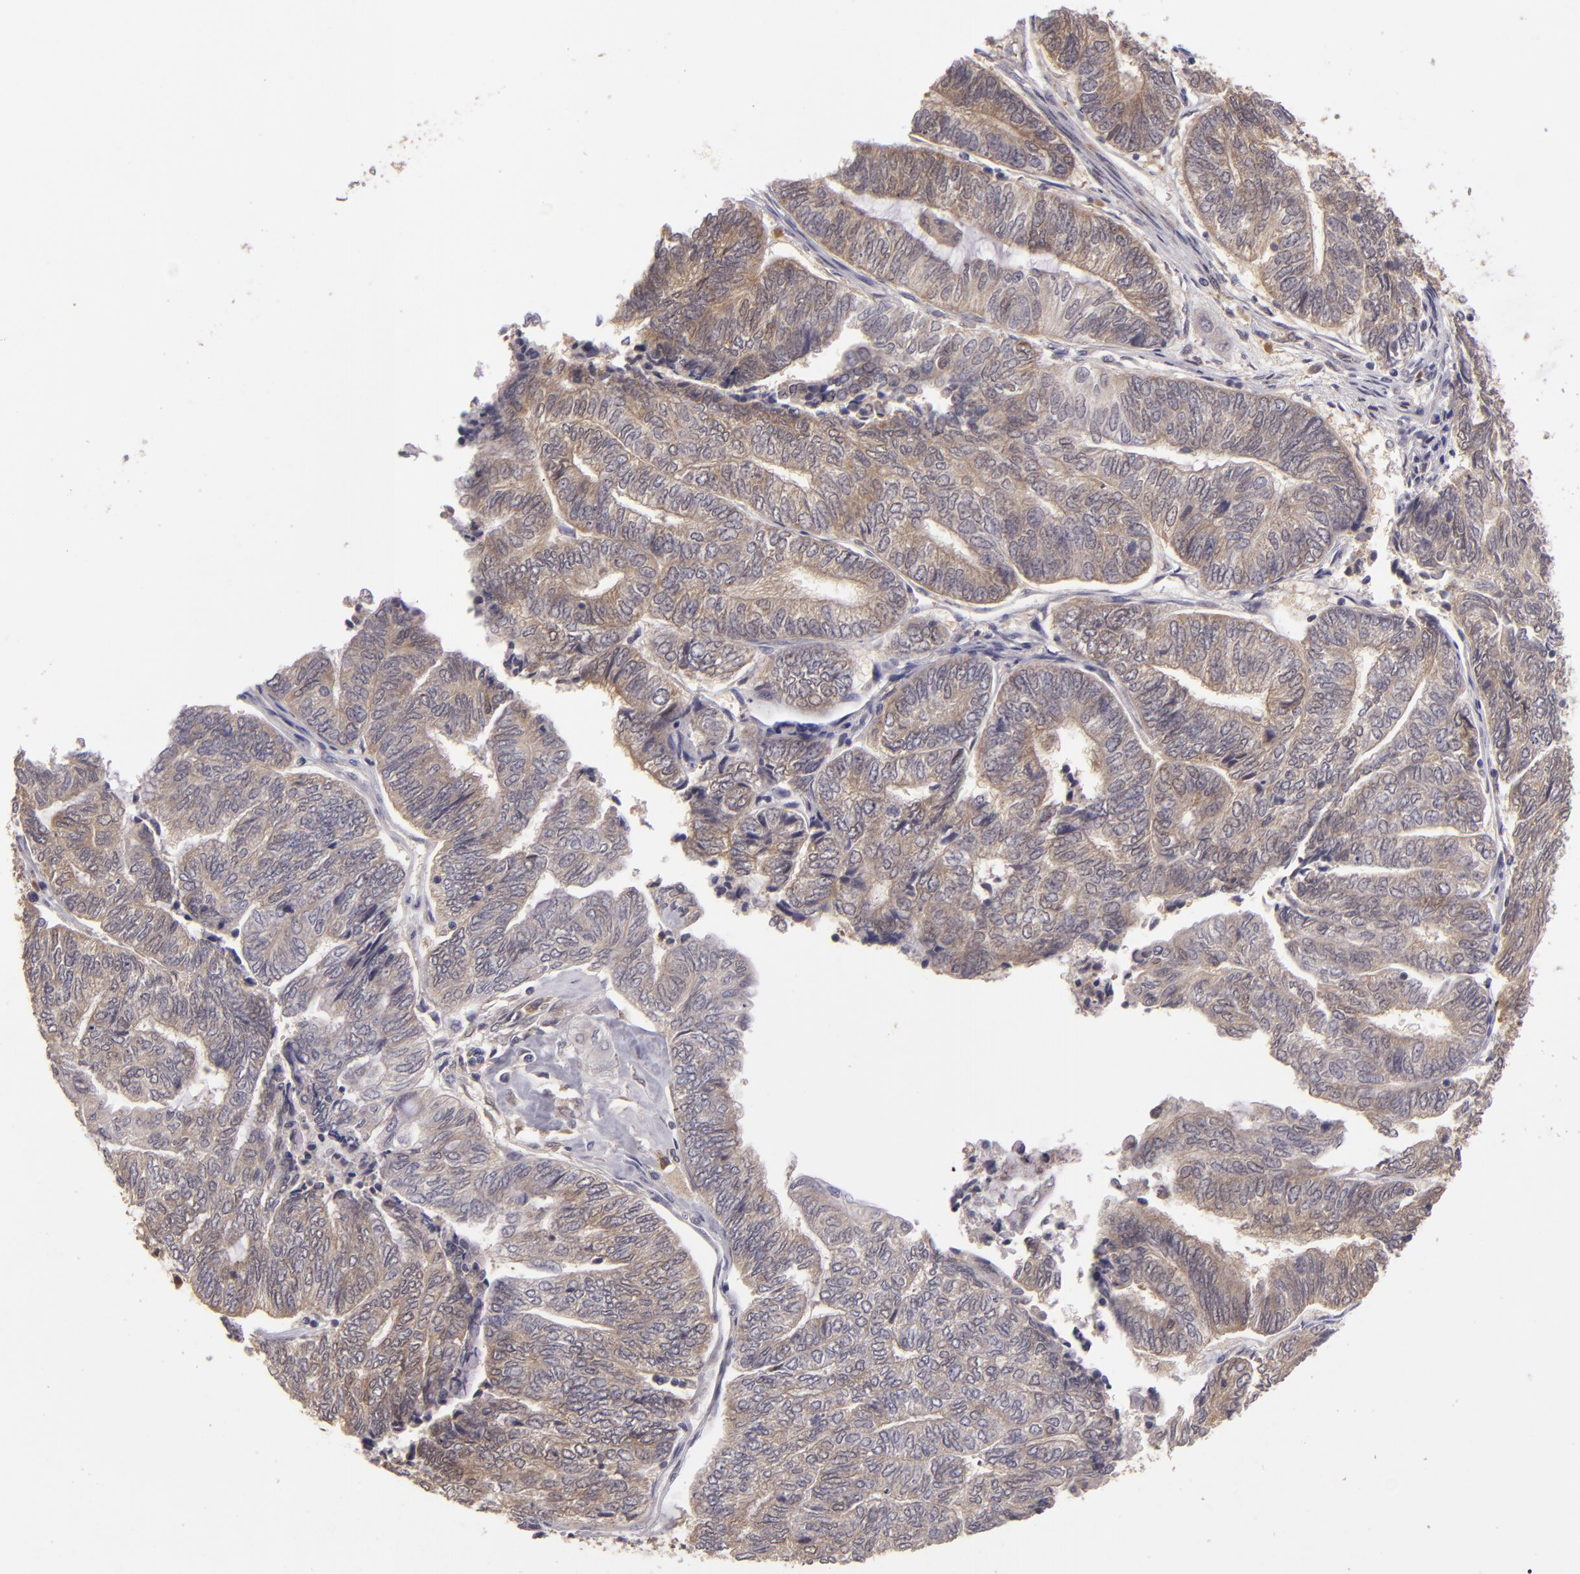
{"staining": {"intensity": "weak", "quantity": ">75%", "location": "cytoplasmic/membranous"}, "tissue": "endometrial cancer", "cell_type": "Tumor cells", "image_type": "cancer", "snomed": [{"axis": "morphology", "description": "Adenocarcinoma, NOS"}, {"axis": "topography", "description": "Uterus"}, {"axis": "topography", "description": "Endometrium"}], "caption": "Tumor cells demonstrate low levels of weak cytoplasmic/membranous positivity in approximately >75% of cells in human endometrial adenocarcinoma.", "gene": "FHIT", "patient": {"sex": "female", "age": 70}}